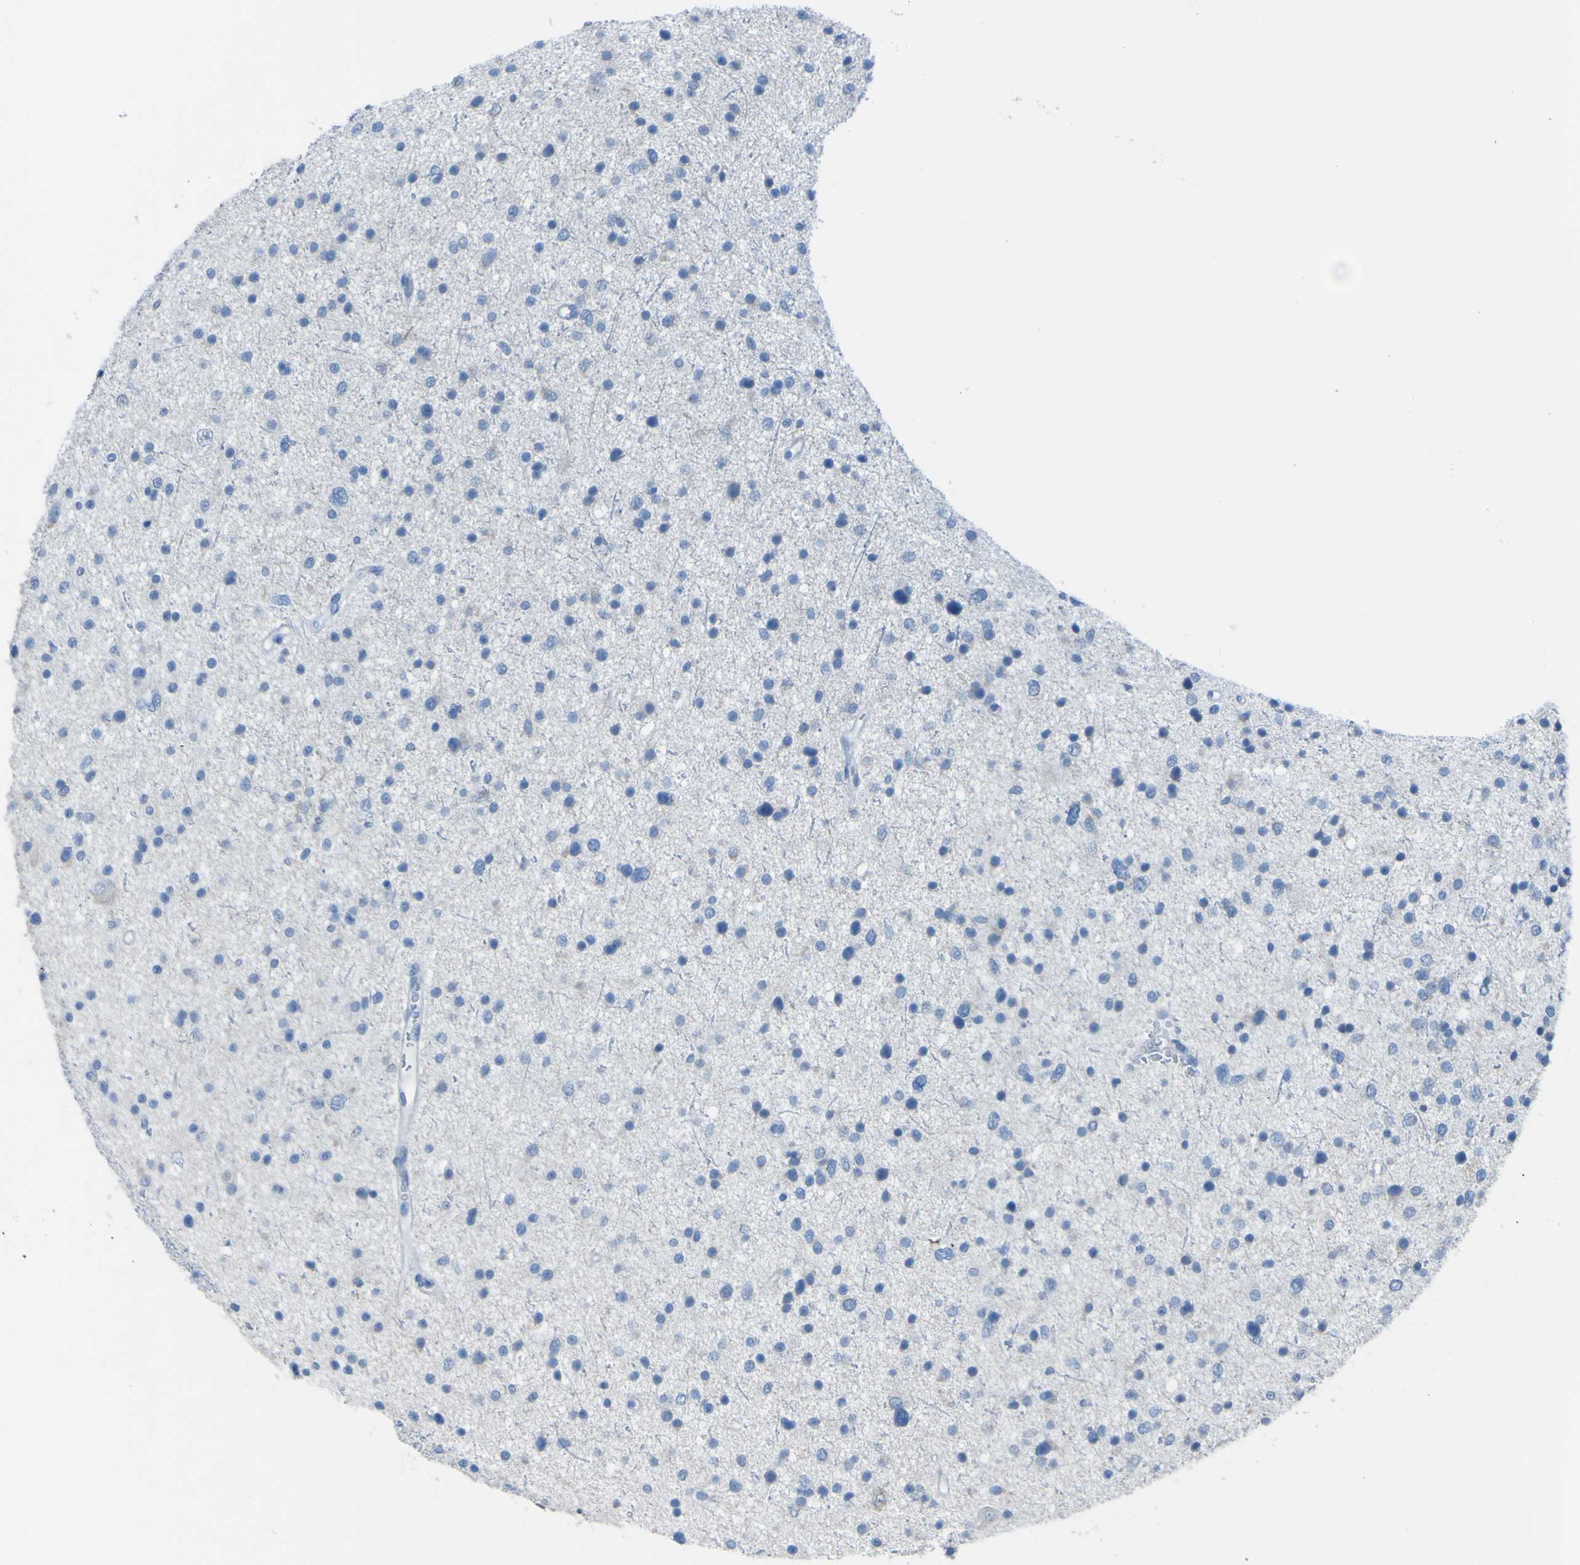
{"staining": {"intensity": "negative", "quantity": "none", "location": "none"}, "tissue": "glioma", "cell_type": "Tumor cells", "image_type": "cancer", "snomed": [{"axis": "morphology", "description": "Glioma, malignant, Low grade"}, {"axis": "topography", "description": "Brain"}], "caption": "DAB (3,3'-diaminobenzidine) immunohistochemical staining of human glioma exhibits no significant staining in tumor cells.", "gene": "ACMSD", "patient": {"sex": "female", "age": 37}}